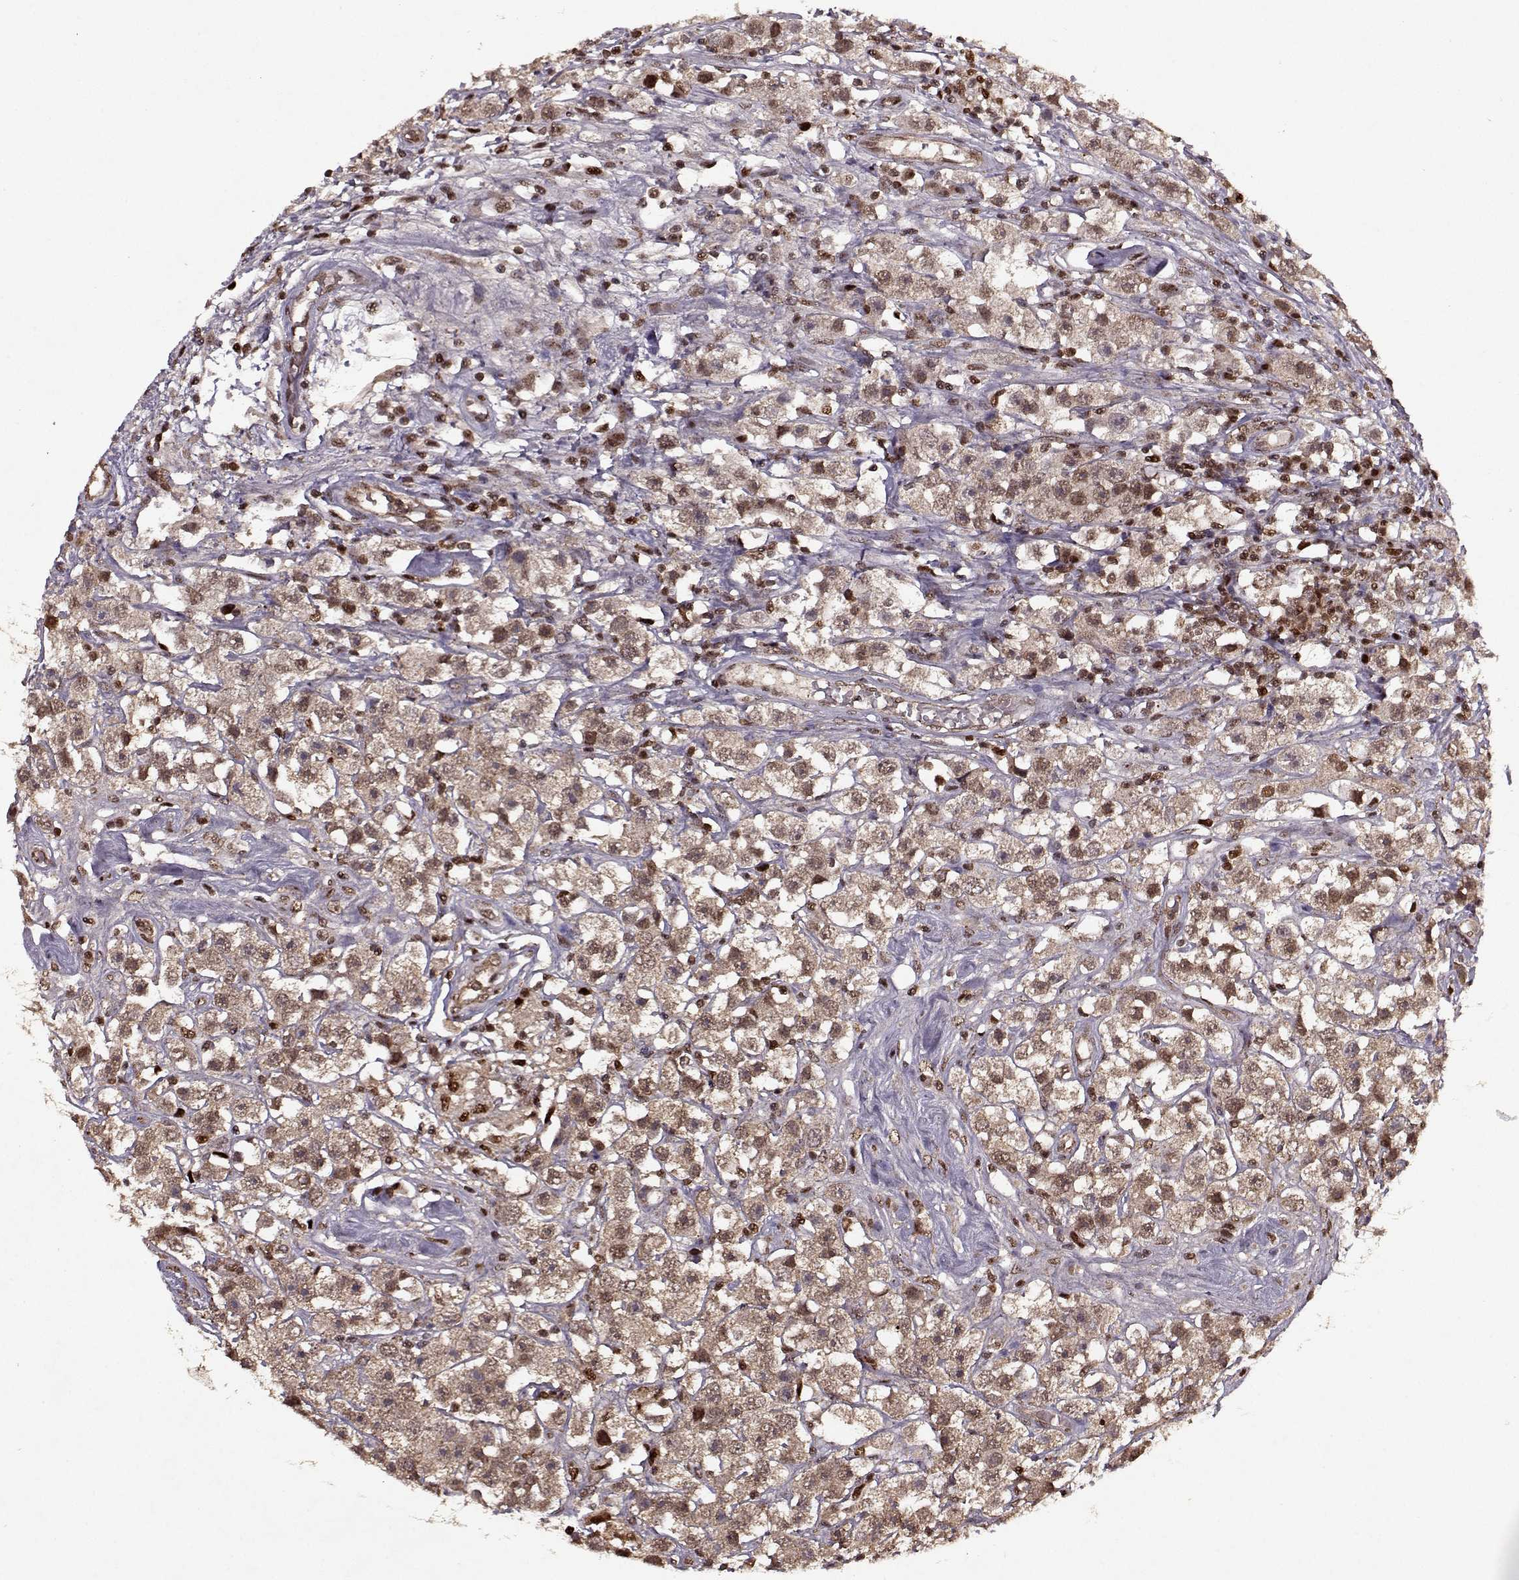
{"staining": {"intensity": "moderate", "quantity": ">75%", "location": "cytoplasmic/membranous"}, "tissue": "testis cancer", "cell_type": "Tumor cells", "image_type": "cancer", "snomed": [{"axis": "morphology", "description": "Seminoma, NOS"}, {"axis": "topography", "description": "Testis"}], "caption": "DAB immunohistochemical staining of human testis seminoma reveals moderate cytoplasmic/membranous protein expression in about >75% of tumor cells. (DAB (3,3'-diaminobenzidine) IHC with brightfield microscopy, high magnification).", "gene": "PSMA7", "patient": {"sex": "male", "age": 45}}